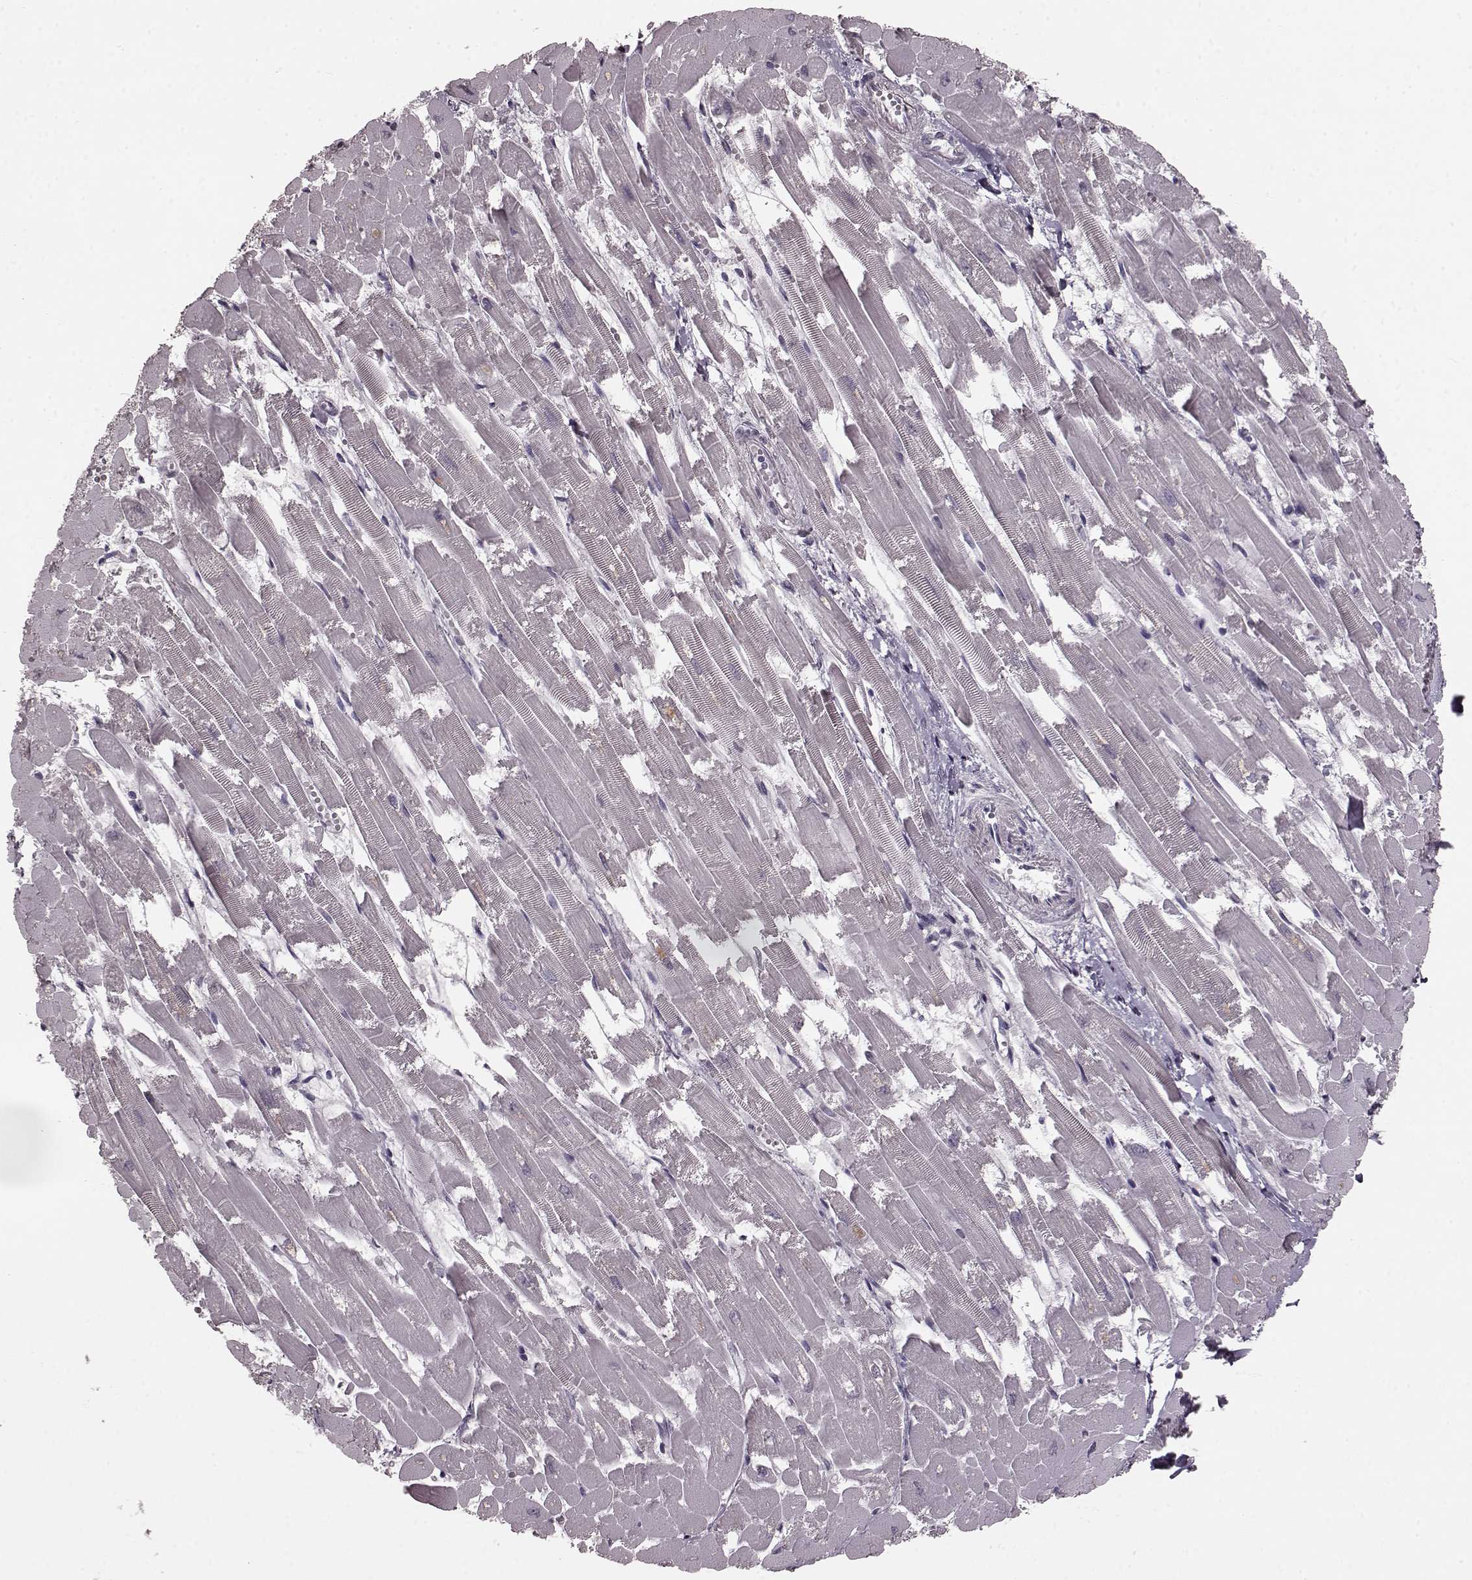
{"staining": {"intensity": "negative", "quantity": "none", "location": "none"}, "tissue": "heart muscle", "cell_type": "Cardiomyocytes", "image_type": "normal", "snomed": [{"axis": "morphology", "description": "Normal tissue, NOS"}, {"axis": "topography", "description": "Heart"}], "caption": "Human heart muscle stained for a protein using immunohistochemistry (IHC) displays no staining in cardiomyocytes.", "gene": "CD28", "patient": {"sex": "female", "age": 52}}